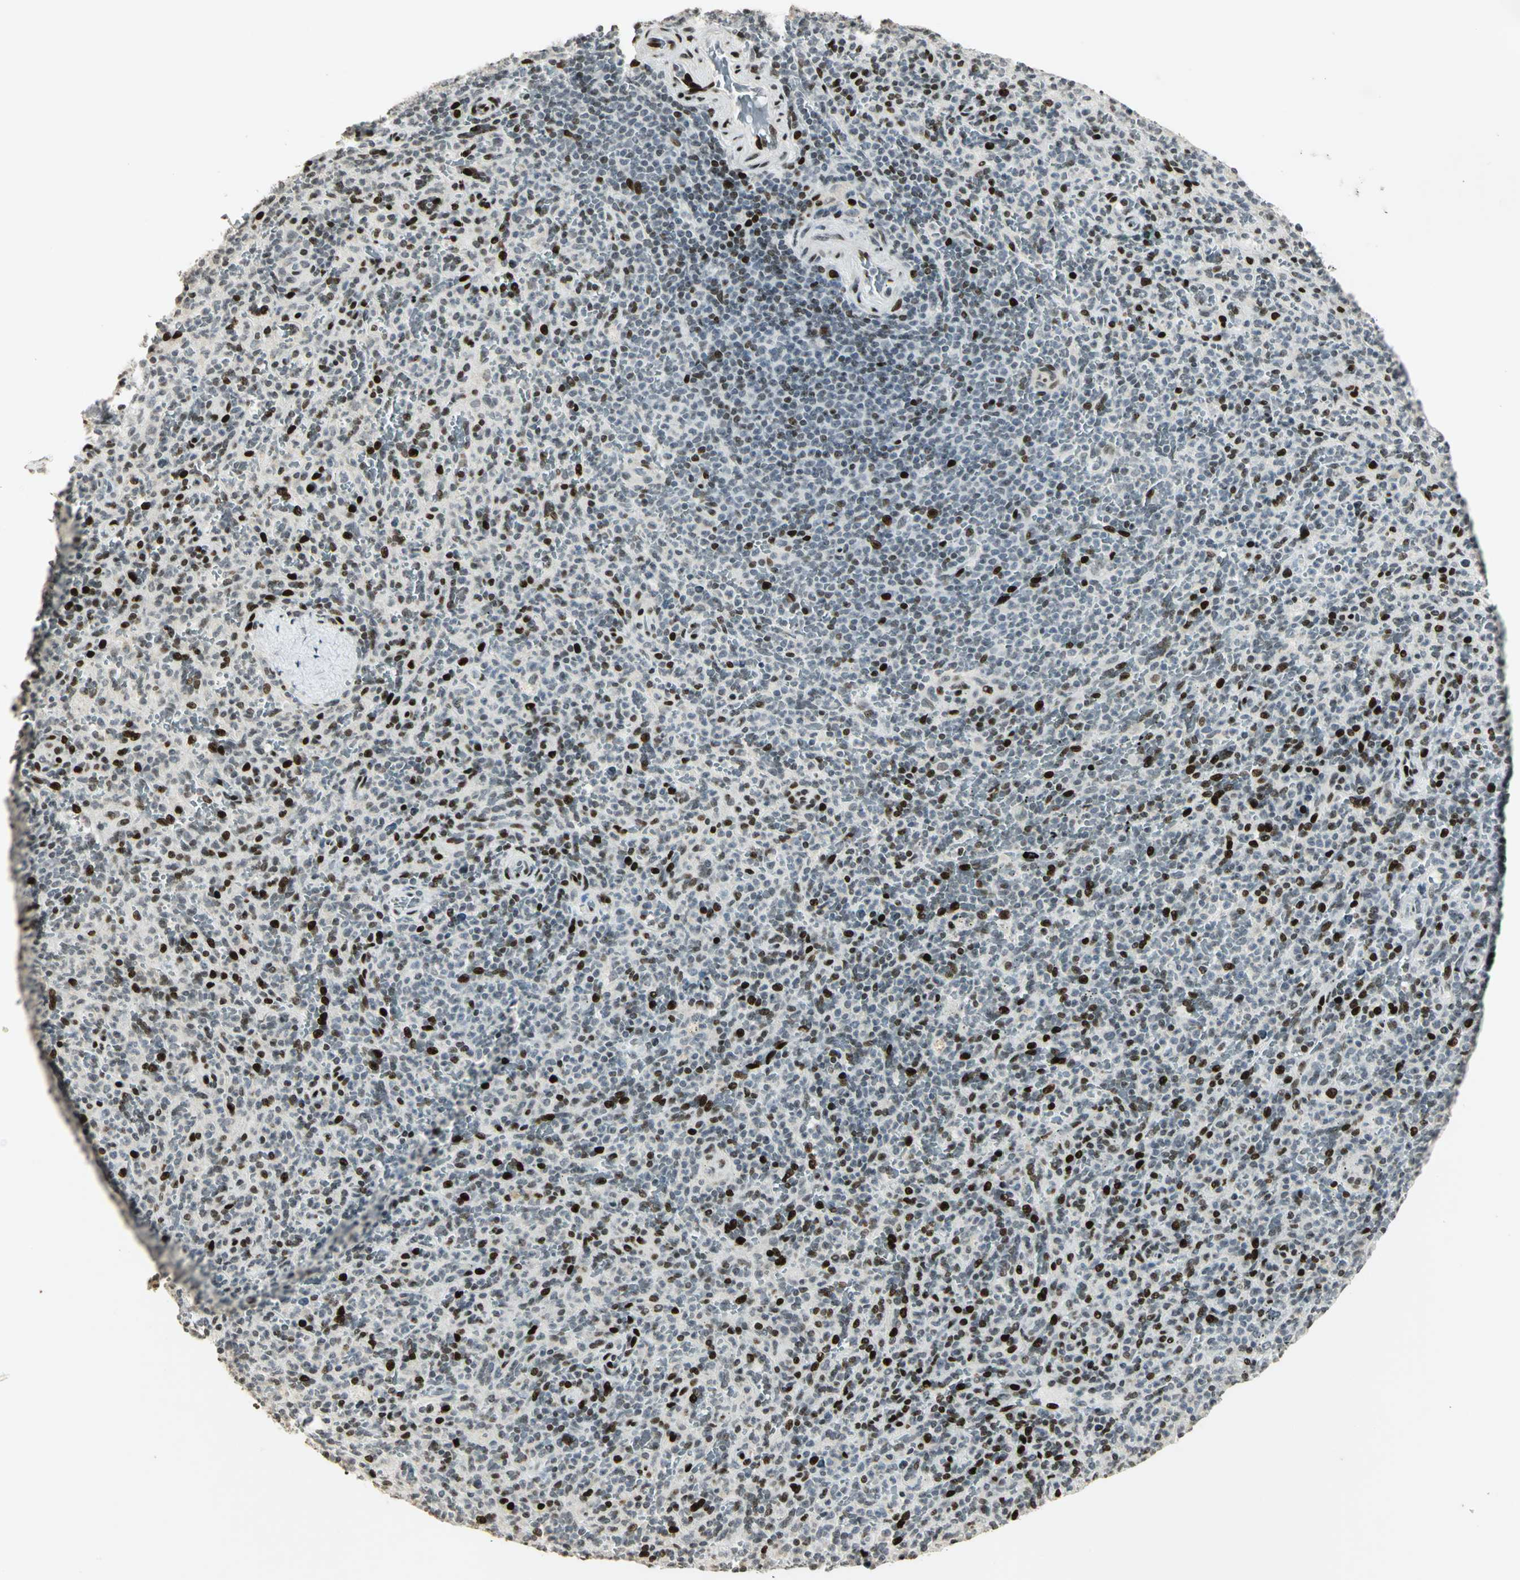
{"staining": {"intensity": "strong", "quantity": "25%-75%", "location": "nuclear"}, "tissue": "spleen", "cell_type": "Cells in red pulp", "image_type": "normal", "snomed": [{"axis": "morphology", "description": "Normal tissue, NOS"}, {"axis": "topography", "description": "Spleen"}], "caption": "Spleen stained with immunohistochemistry demonstrates strong nuclear staining in approximately 25%-75% of cells in red pulp. The staining was performed using DAB to visualize the protein expression in brown, while the nuclei were stained in blue with hematoxylin (Magnification: 20x).", "gene": "KDM1A", "patient": {"sex": "male", "age": 36}}